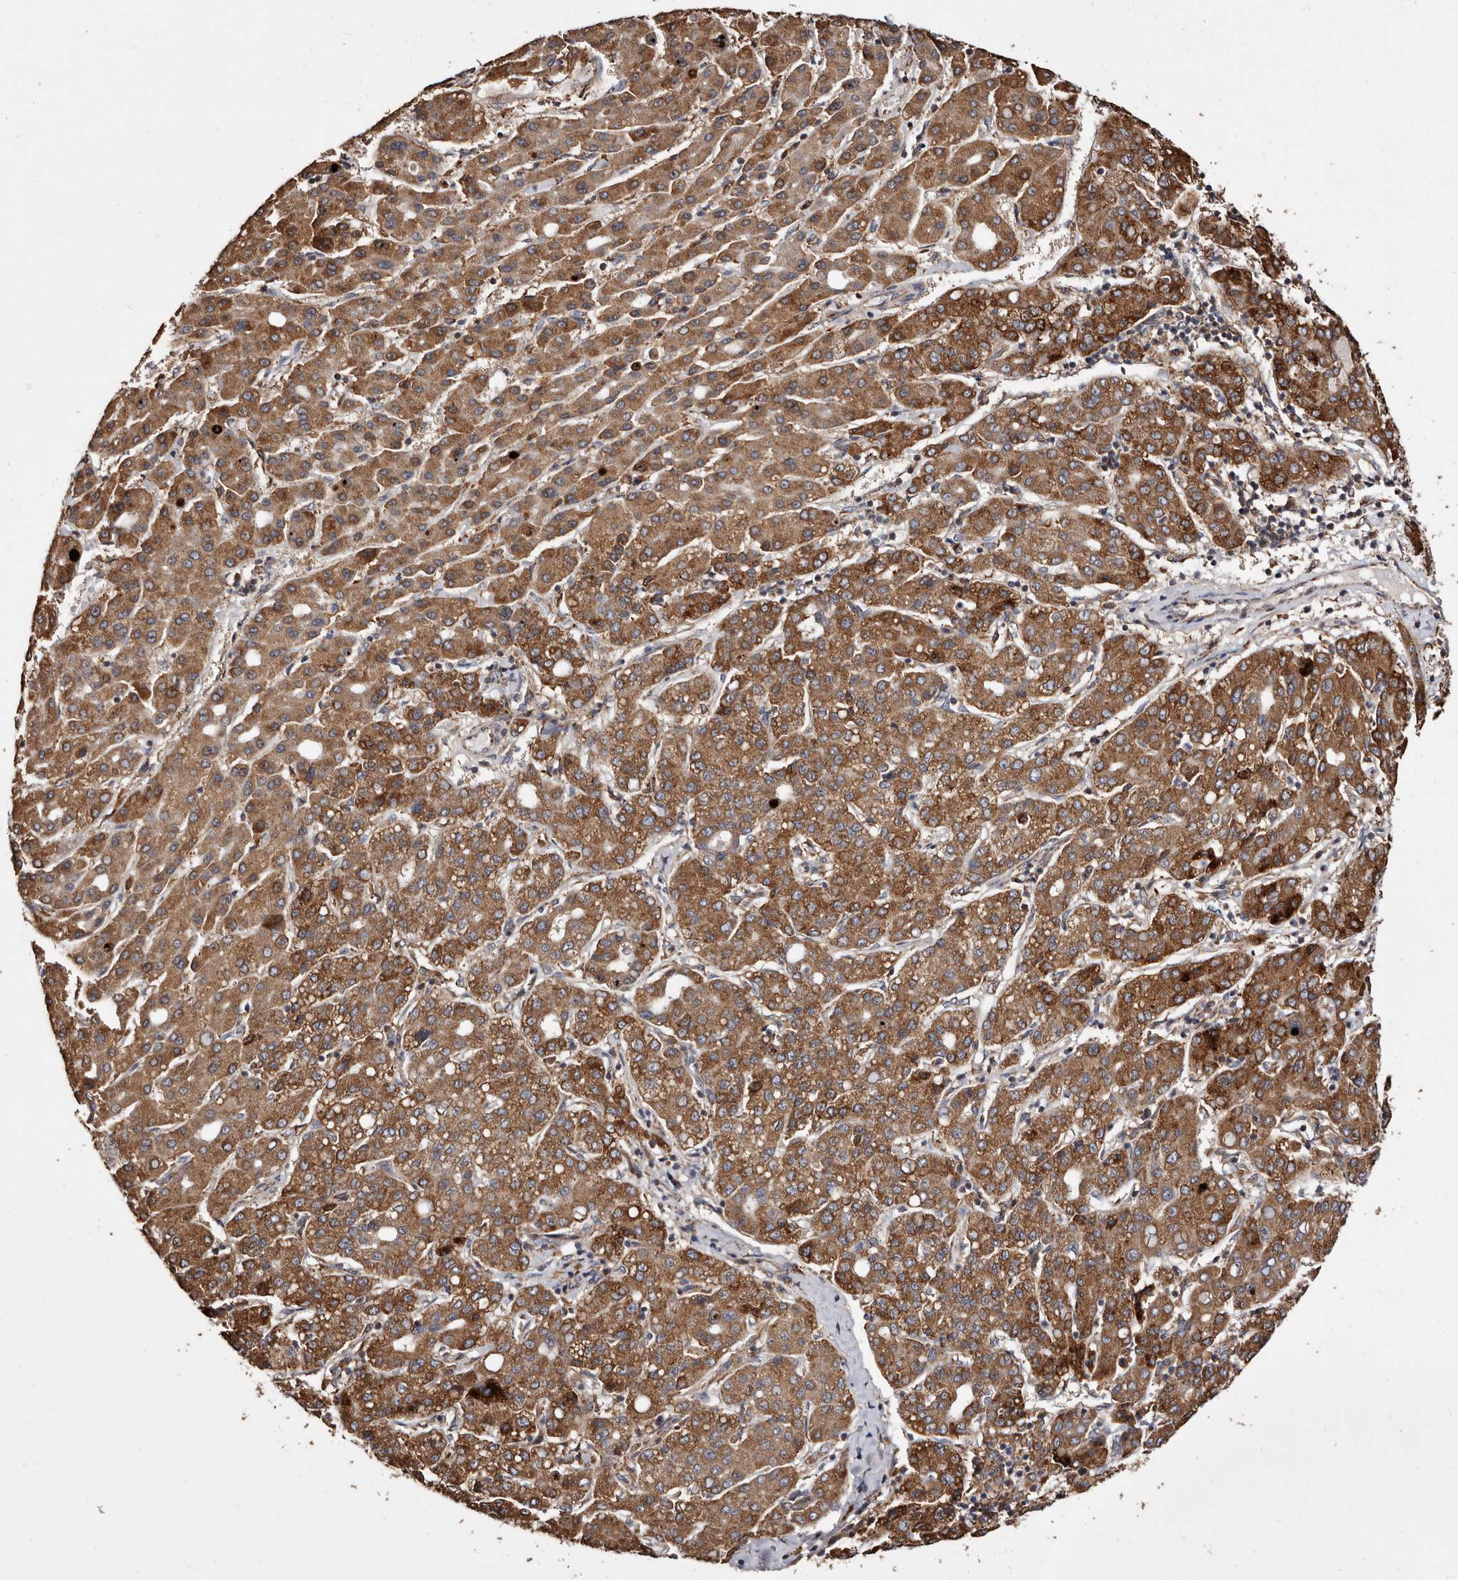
{"staining": {"intensity": "strong", "quantity": ">75%", "location": "cytoplasmic/membranous"}, "tissue": "liver cancer", "cell_type": "Tumor cells", "image_type": "cancer", "snomed": [{"axis": "morphology", "description": "Carcinoma, Hepatocellular, NOS"}, {"axis": "topography", "description": "Liver"}], "caption": "A micrograph of human hepatocellular carcinoma (liver) stained for a protein displays strong cytoplasmic/membranous brown staining in tumor cells. The protein of interest is shown in brown color, while the nuclei are stained blue.", "gene": "STEAP2", "patient": {"sex": "male", "age": 65}}